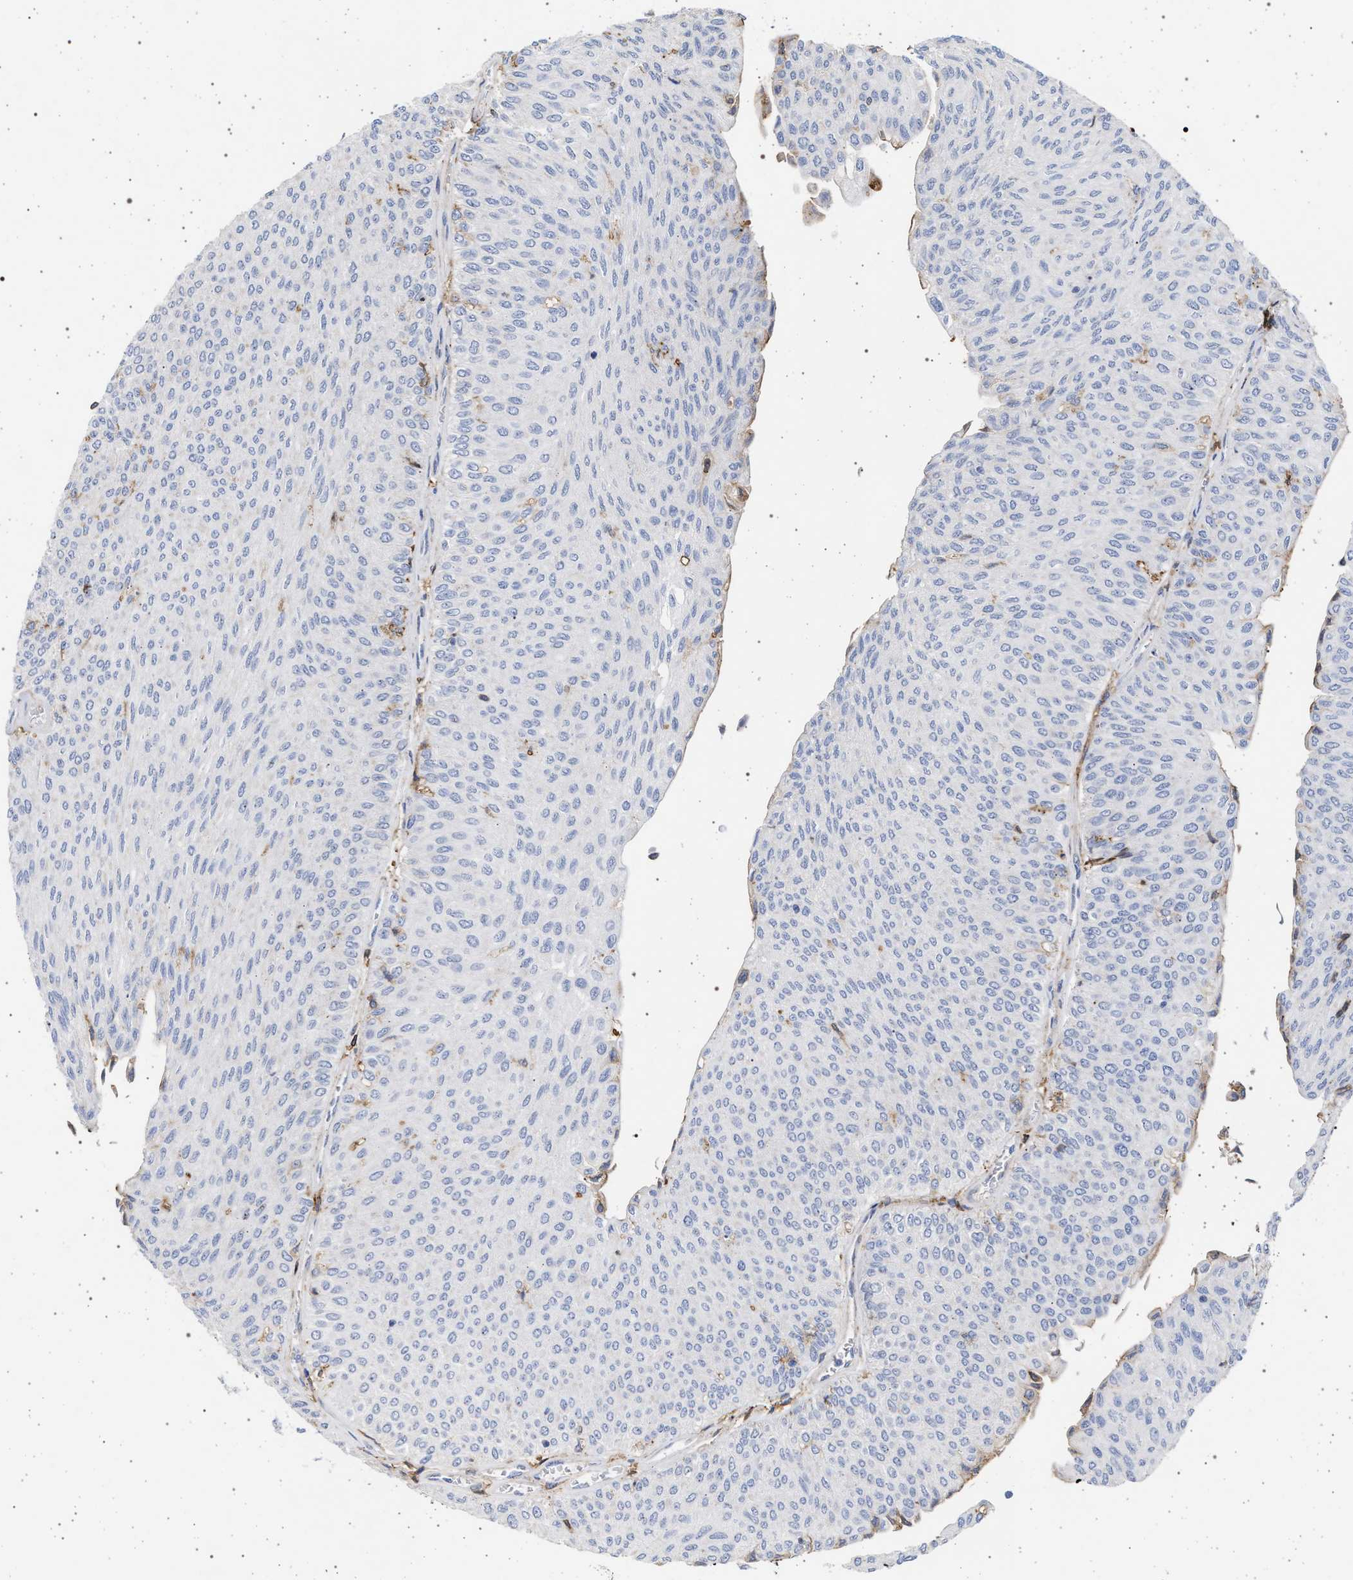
{"staining": {"intensity": "negative", "quantity": "none", "location": "none"}, "tissue": "urothelial cancer", "cell_type": "Tumor cells", "image_type": "cancer", "snomed": [{"axis": "morphology", "description": "Urothelial carcinoma, Low grade"}, {"axis": "topography", "description": "Urinary bladder"}], "caption": "DAB (3,3'-diaminobenzidine) immunohistochemical staining of low-grade urothelial carcinoma shows no significant staining in tumor cells. (DAB (3,3'-diaminobenzidine) immunohistochemistry with hematoxylin counter stain).", "gene": "PLG", "patient": {"sex": "male", "age": 78}}